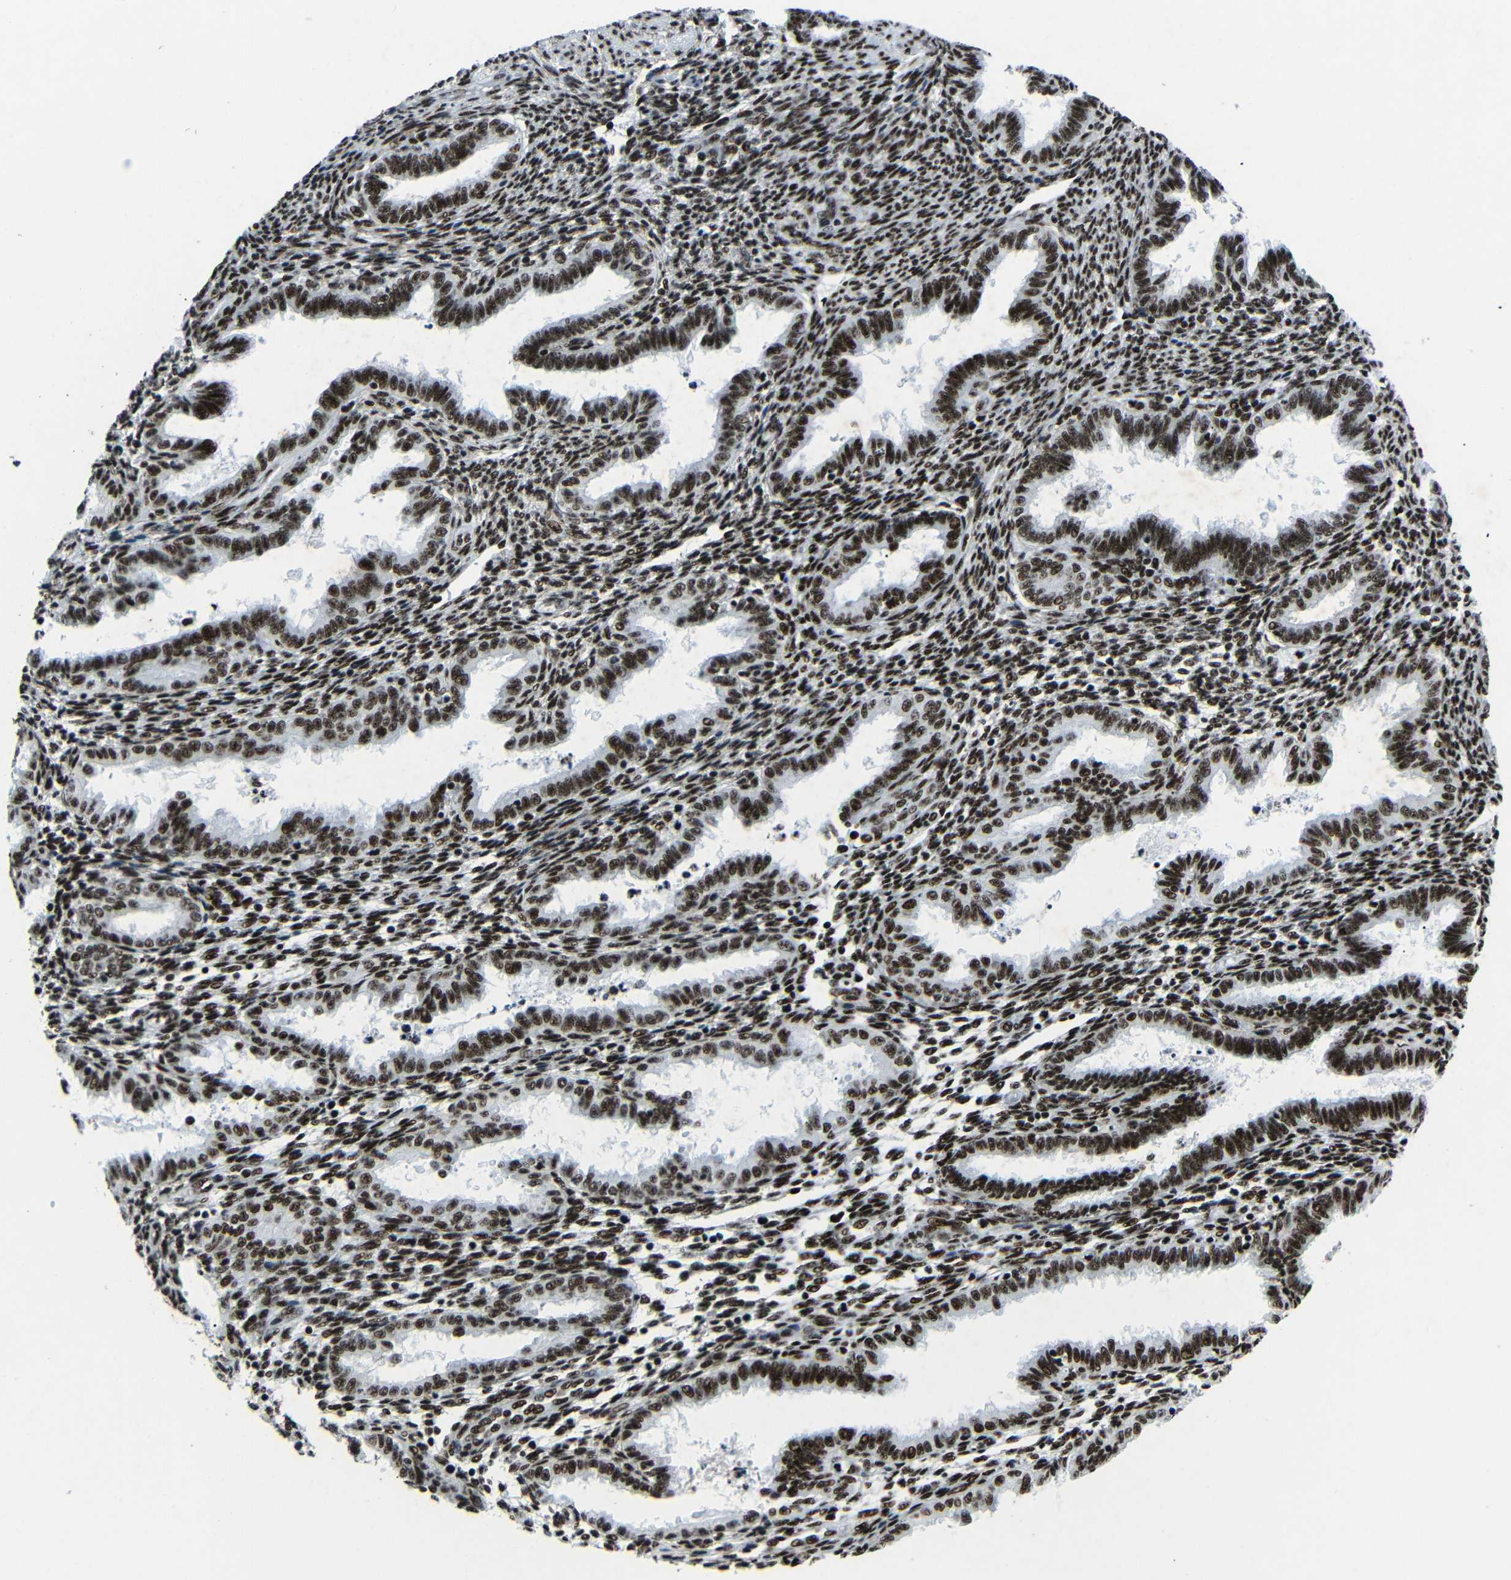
{"staining": {"intensity": "strong", "quantity": ">75%", "location": "nuclear"}, "tissue": "endometrium", "cell_type": "Cells in endometrial stroma", "image_type": "normal", "snomed": [{"axis": "morphology", "description": "Normal tissue, NOS"}, {"axis": "topography", "description": "Endometrium"}], "caption": "IHC histopathology image of unremarkable endometrium: endometrium stained using IHC demonstrates high levels of strong protein expression localized specifically in the nuclear of cells in endometrial stroma, appearing as a nuclear brown color.", "gene": "SRSF1", "patient": {"sex": "female", "age": 33}}